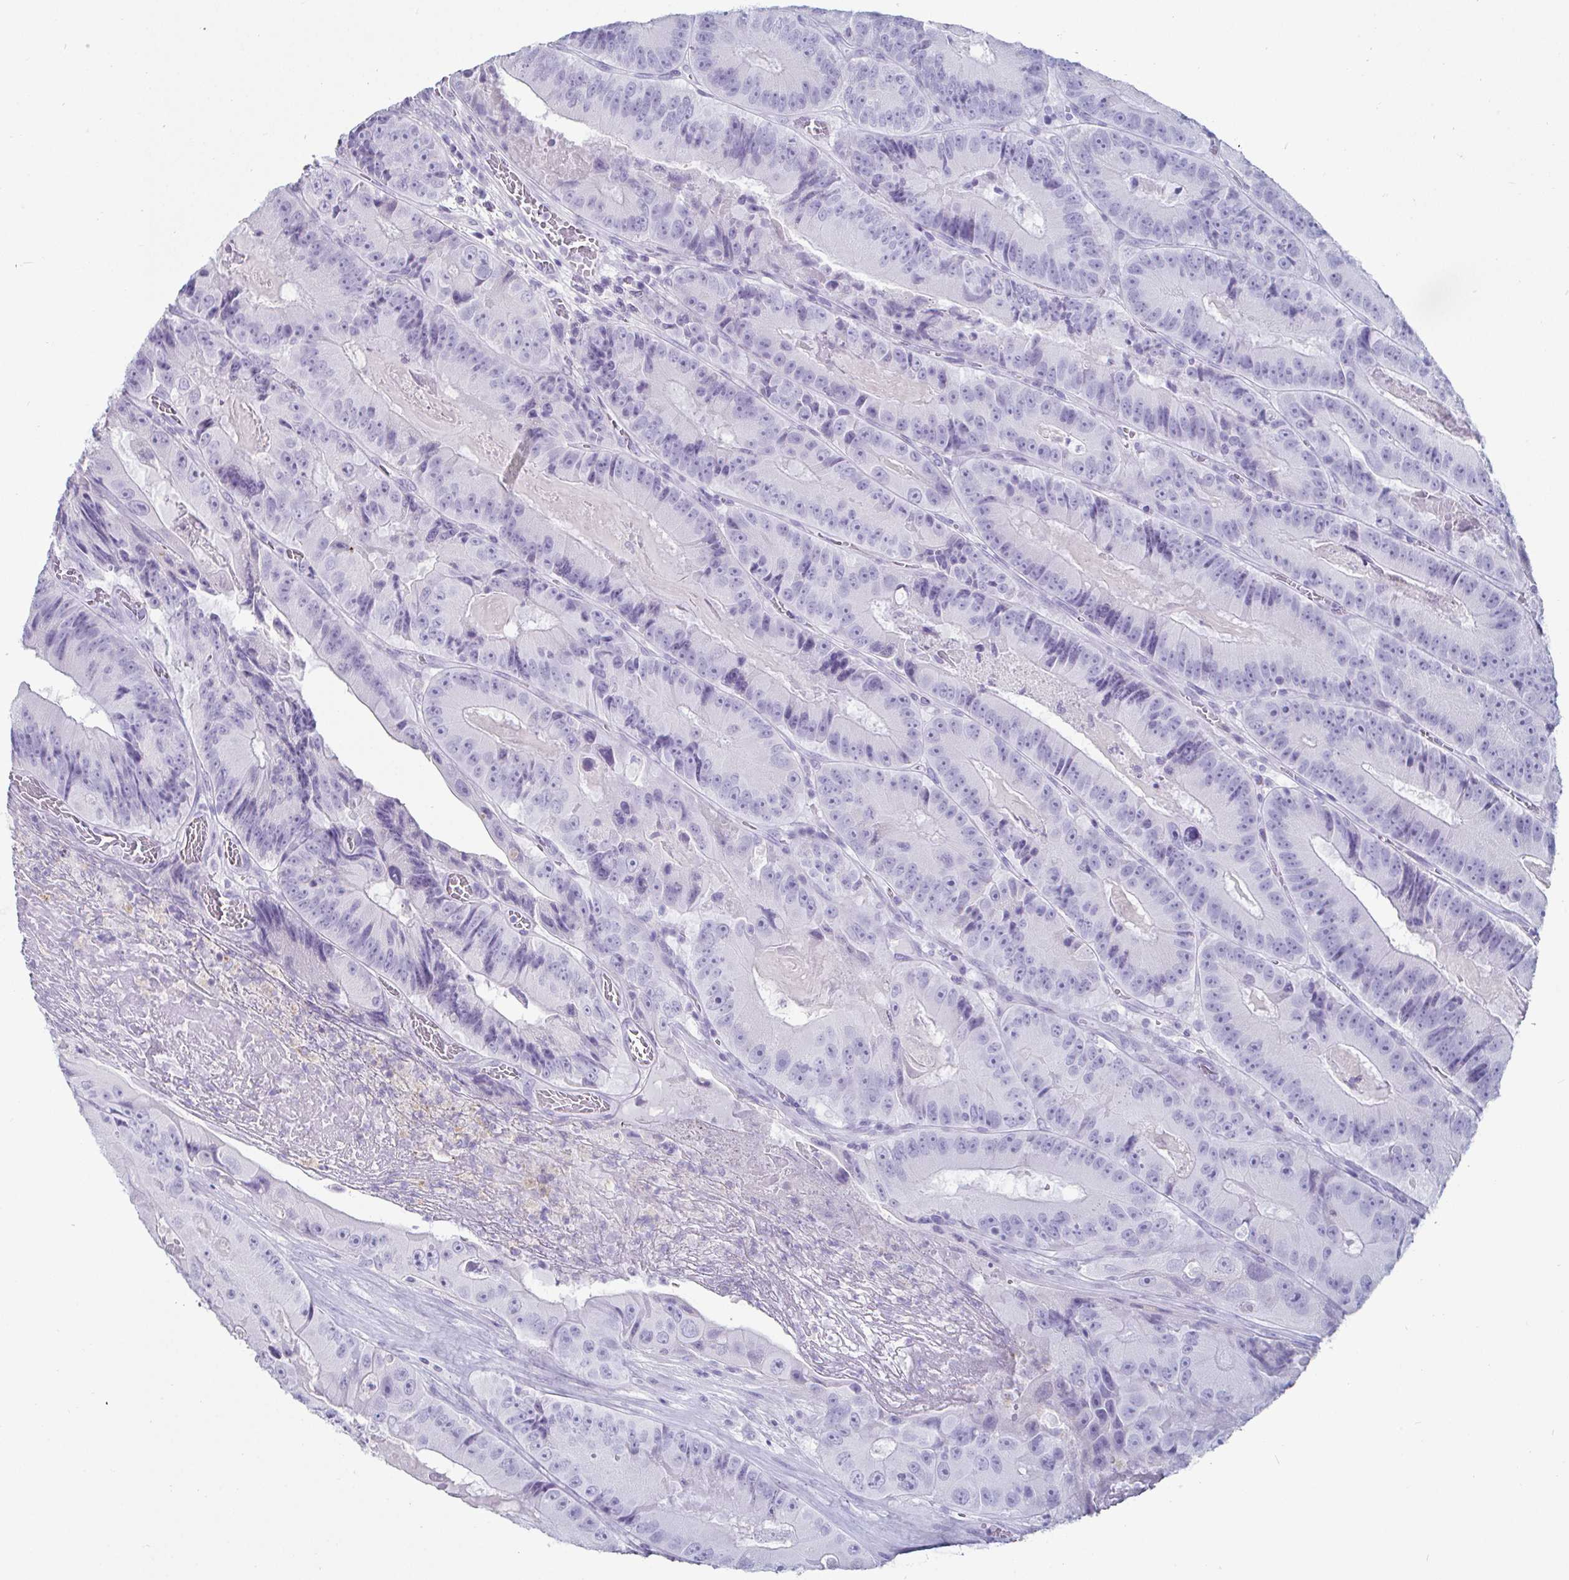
{"staining": {"intensity": "negative", "quantity": "none", "location": "none"}, "tissue": "colorectal cancer", "cell_type": "Tumor cells", "image_type": "cancer", "snomed": [{"axis": "morphology", "description": "Adenocarcinoma, NOS"}, {"axis": "topography", "description": "Colon"}], "caption": "This is an IHC histopathology image of adenocarcinoma (colorectal). There is no positivity in tumor cells.", "gene": "CREG2", "patient": {"sex": "female", "age": 86}}